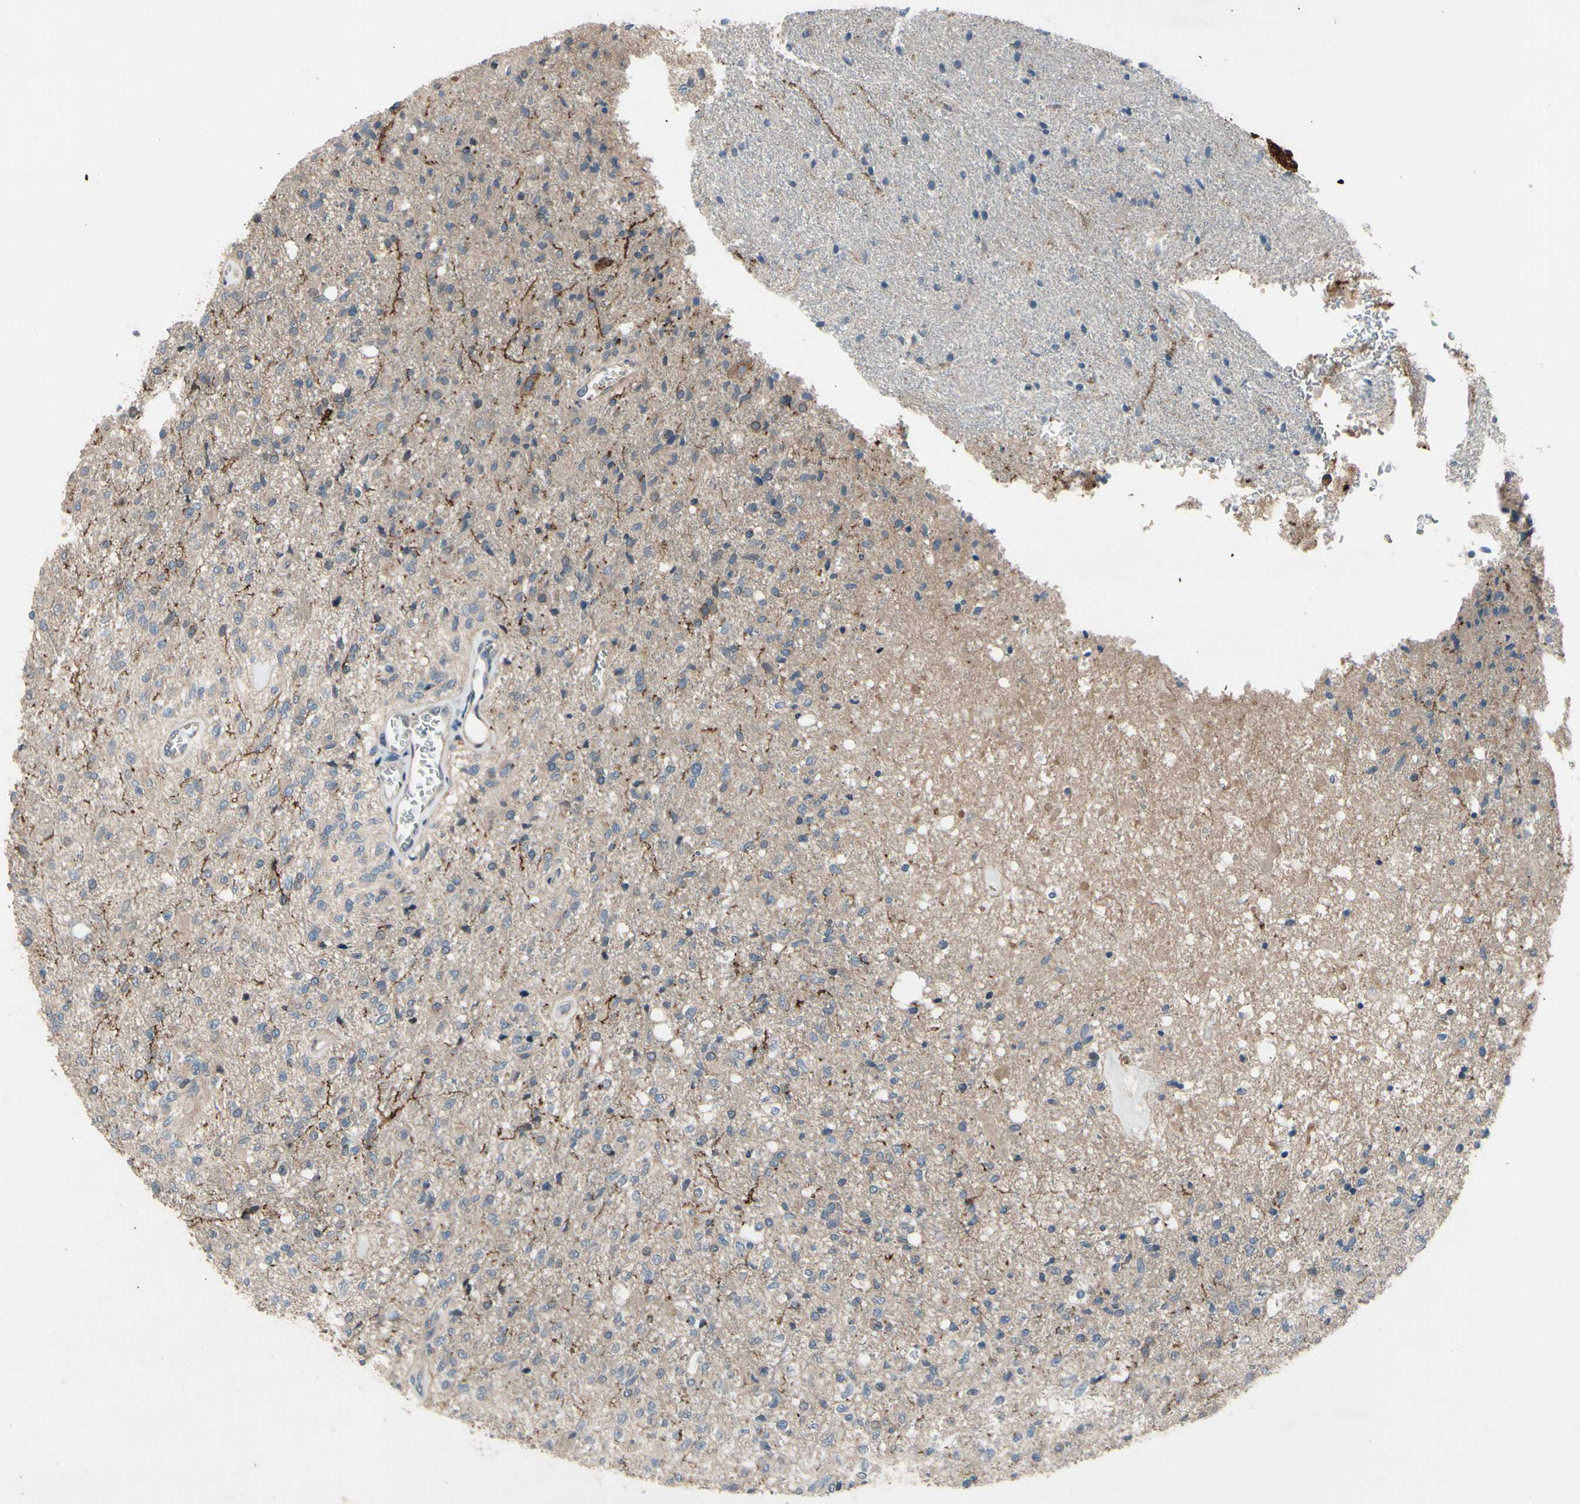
{"staining": {"intensity": "moderate", "quantity": "<25%", "location": "cytoplasmic/membranous"}, "tissue": "glioma", "cell_type": "Tumor cells", "image_type": "cancer", "snomed": [{"axis": "morphology", "description": "Normal tissue, NOS"}, {"axis": "morphology", "description": "Glioma, malignant, High grade"}, {"axis": "topography", "description": "Cerebral cortex"}], "caption": "The image demonstrates staining of glioma, revealing moderate cytoplasmic/membranous protein positivity (brown color) within tumor cells. Immunohistochemistry (ihc) stains the protein in brown and the nuclei are stained blue.", "gene": "ICAM5", "patient": {"sex": "male", "age": 77}}